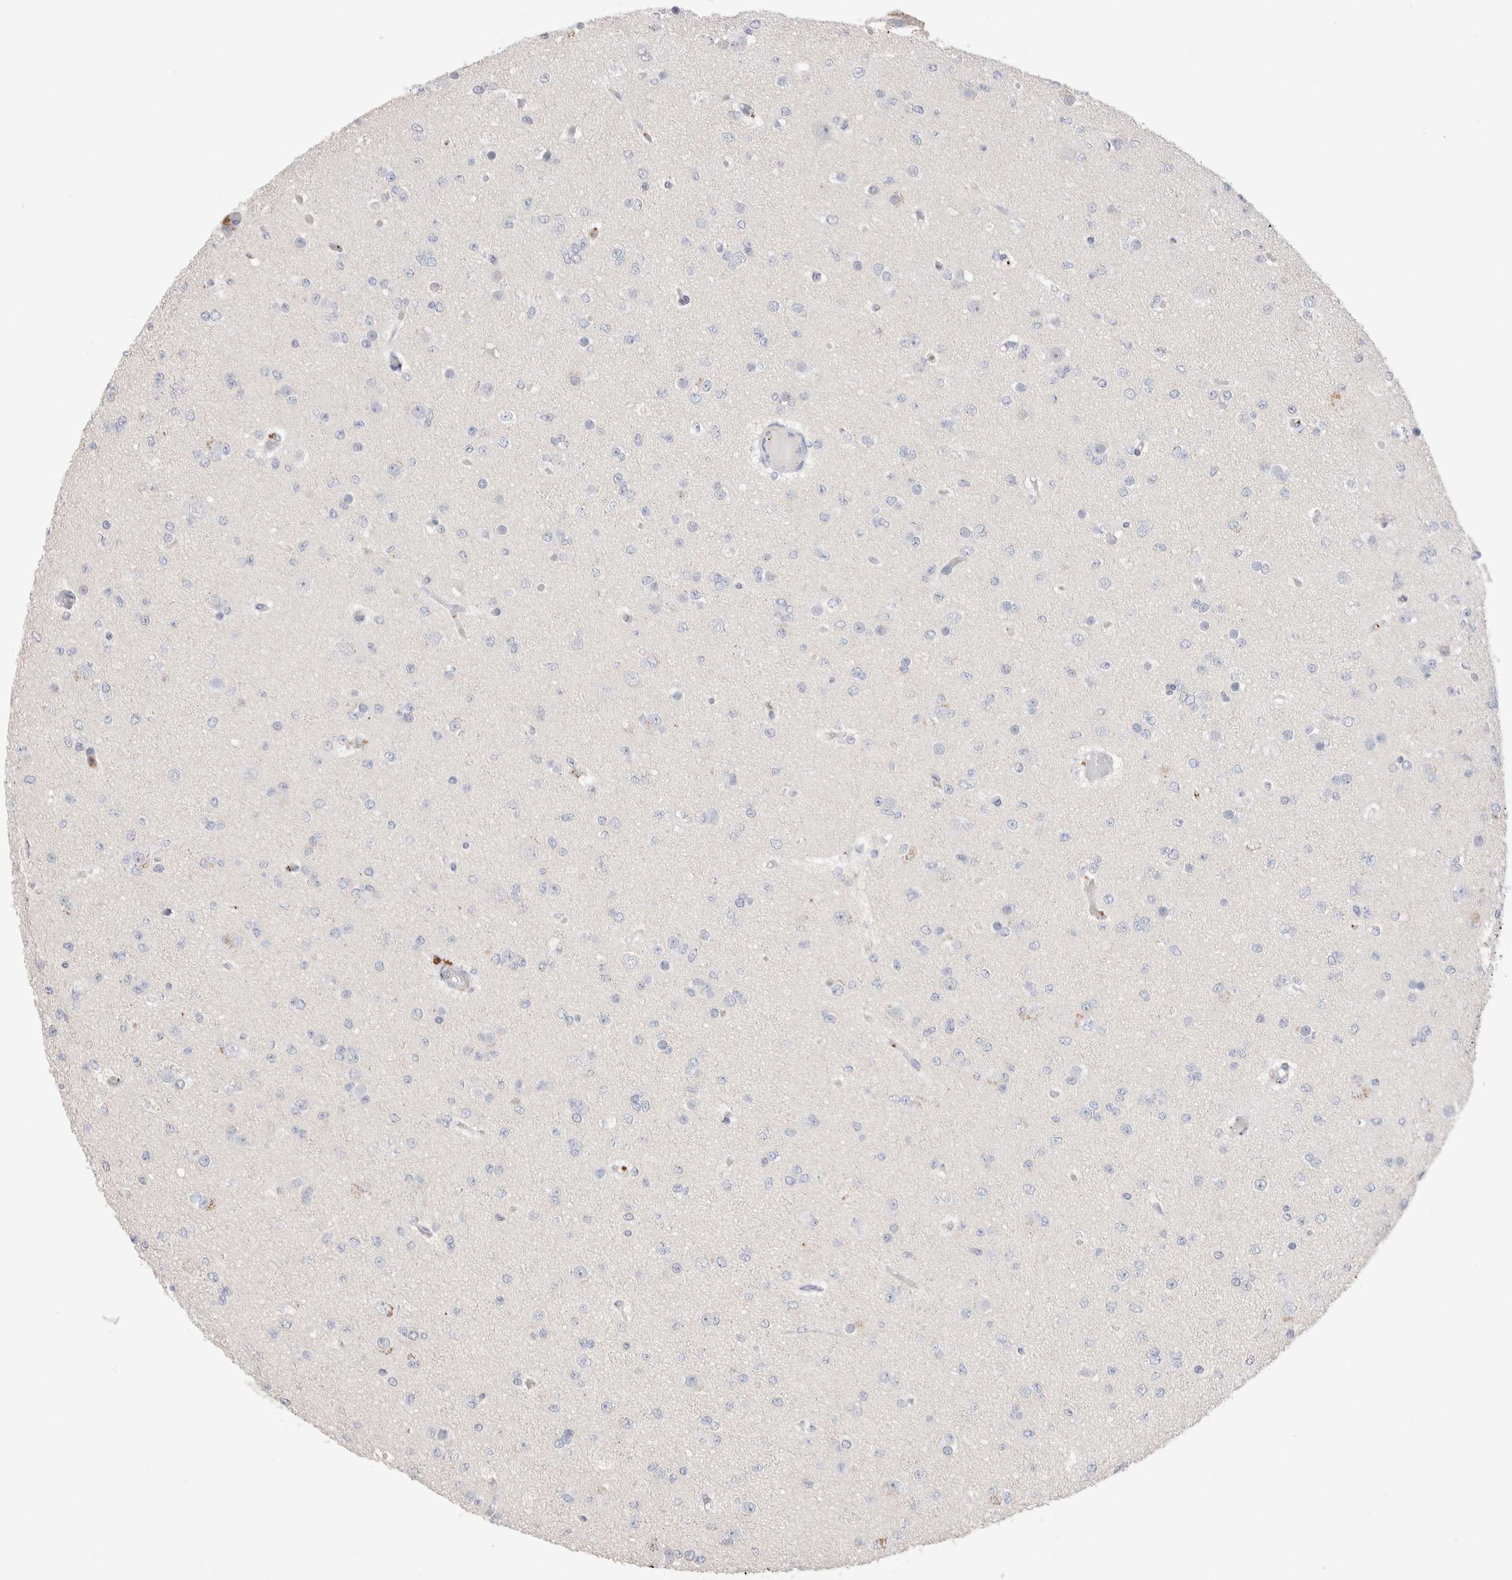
{"staining": {"intensity": "negative", "quantity": "none", "location": "none"}, "tissue": "glioma", "cell_type": "Tumor cells", "image_type": "cancer", "snomed": [{"axis": "morphology", "description": "Glioma, malignant, Low grade"}, {"axis": "topography", "description": "Brain"}], "caption": "Immunohistochemistry (IHC) image of neoplastic tissue: glioma stained with DAB (3,3'-diaminobenzidine) reveals no significant protein staining in tumor cells.", "gene": "FFAR2", "patient": {"sex": "female", "age": 22}}